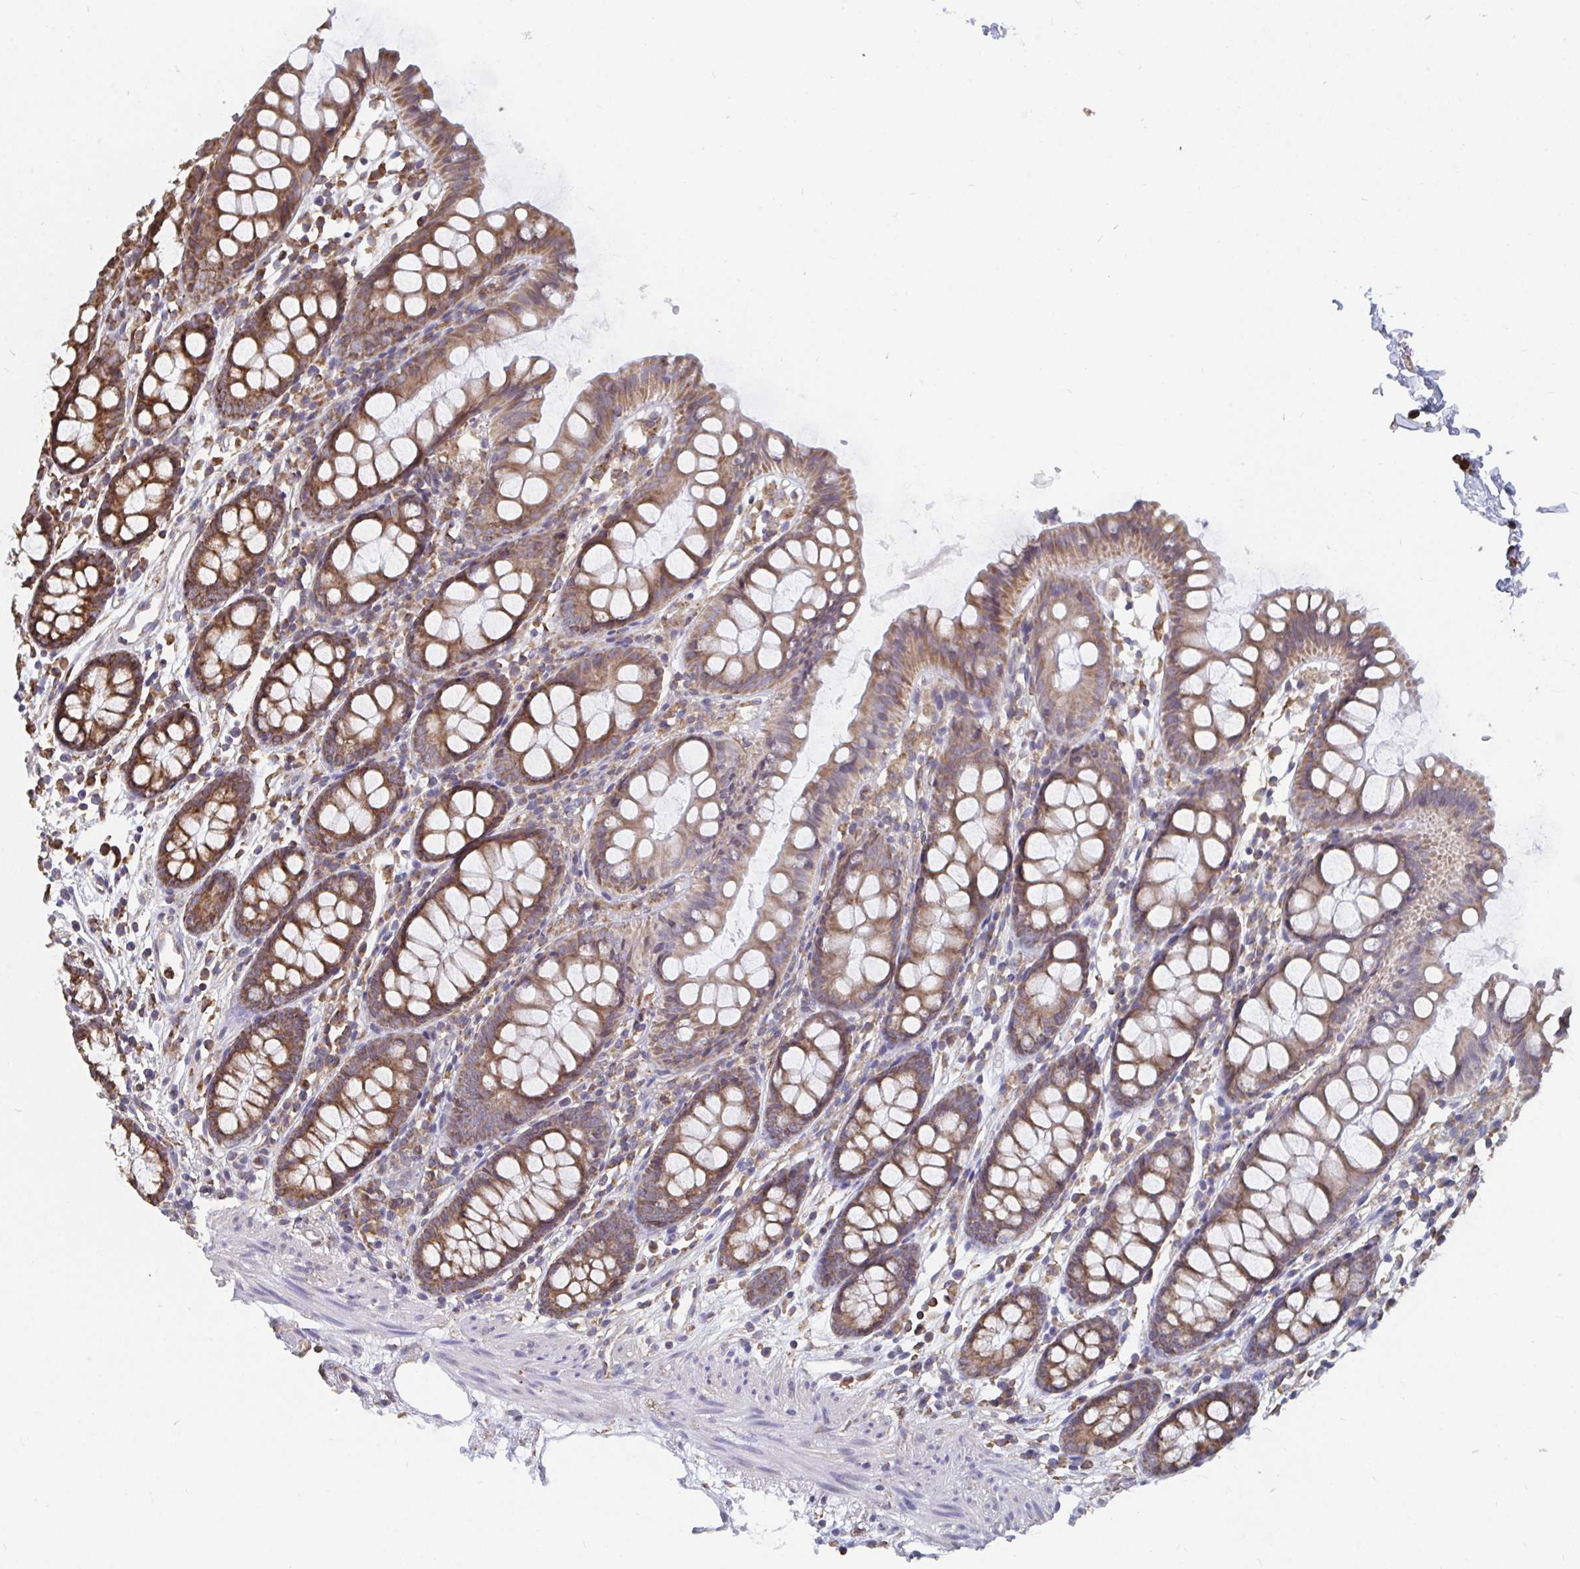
{"staining": {"intensity": "moderate", "quantity": "25%-75%", "location": "cytoplasmic/membranous"}, "tissue": "colon", "cell_type": "Endothelial cells", "image_type": "normal", "snomed": [{"axis": "morphology", "description": "Normal tissue, NOS"}, {"axis": "topography", "description": "Colon"}], "caption": "About 25%-75% of endothelial cells in benign human colon exhibit moderate cytoplasmic/membranous protein positivity as visualized by brown immunohistochemical staining.", "gene": "ELAVL1", "patient": {"sex": "female", "age": 84}}